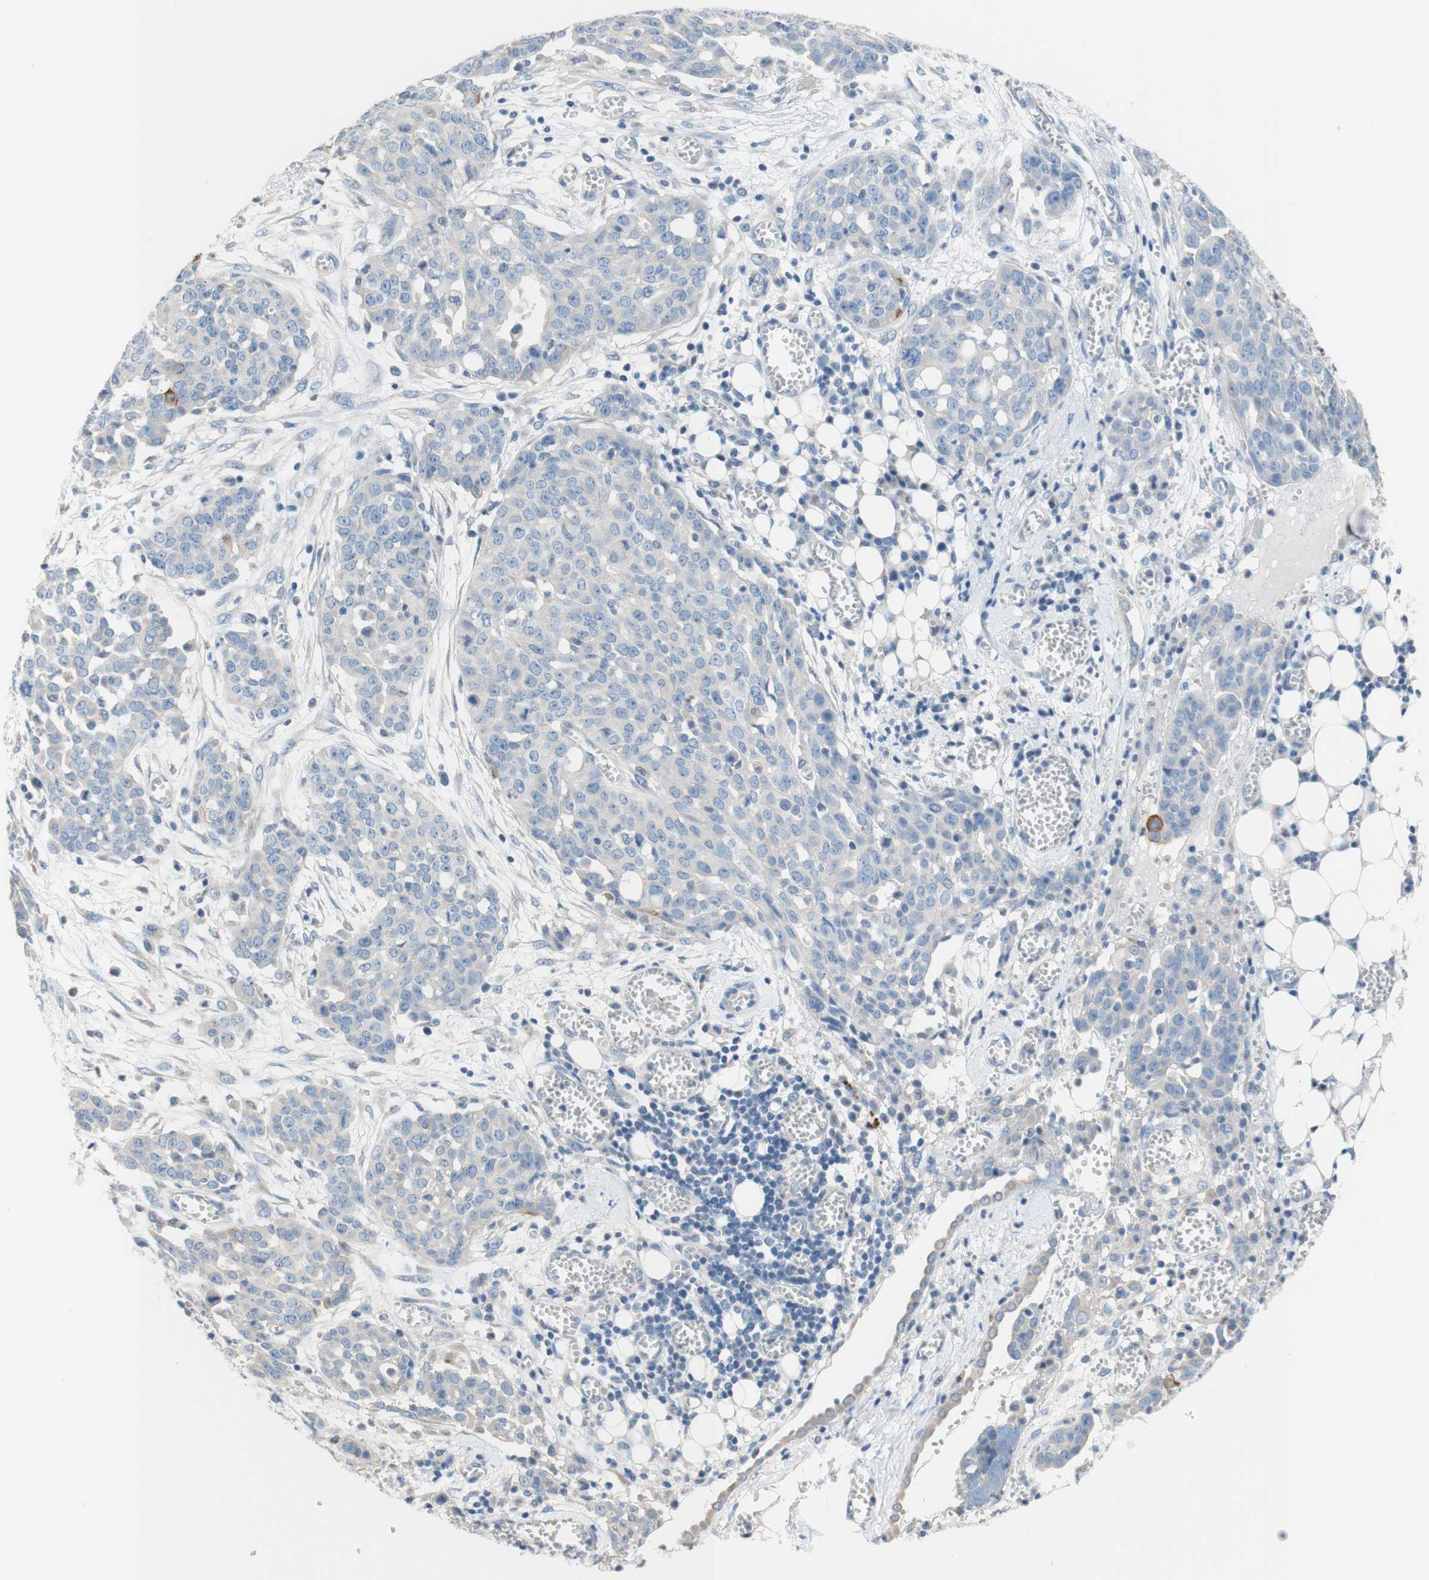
{"staining": {"intensity": "negative", "quantity": "none", "location": "none"}, "tissue": "ovarian cancer", "cell_type": "Tumor cells", "image_type": "cancer", "snomed": [{"axis": "morphology", "description": "Cystadenocarcinoma, serous, NOS"}, {"axis": "topography", "description": "Soft tissue"}, {"axis": "topography", "description": "Ovary"}], "caption": "Ovarian cancer (serous cystadenocarcinoma) was stained to show a protein in brown. There is no significant staining in tumor cells. The staining is performed using DAB (3,3'-diaminobenzidine) brown chromogen with nuclei counter-stained in using hematoxylin.", "gene": "F3", "patient": {"sex": "female", "age": 57}}